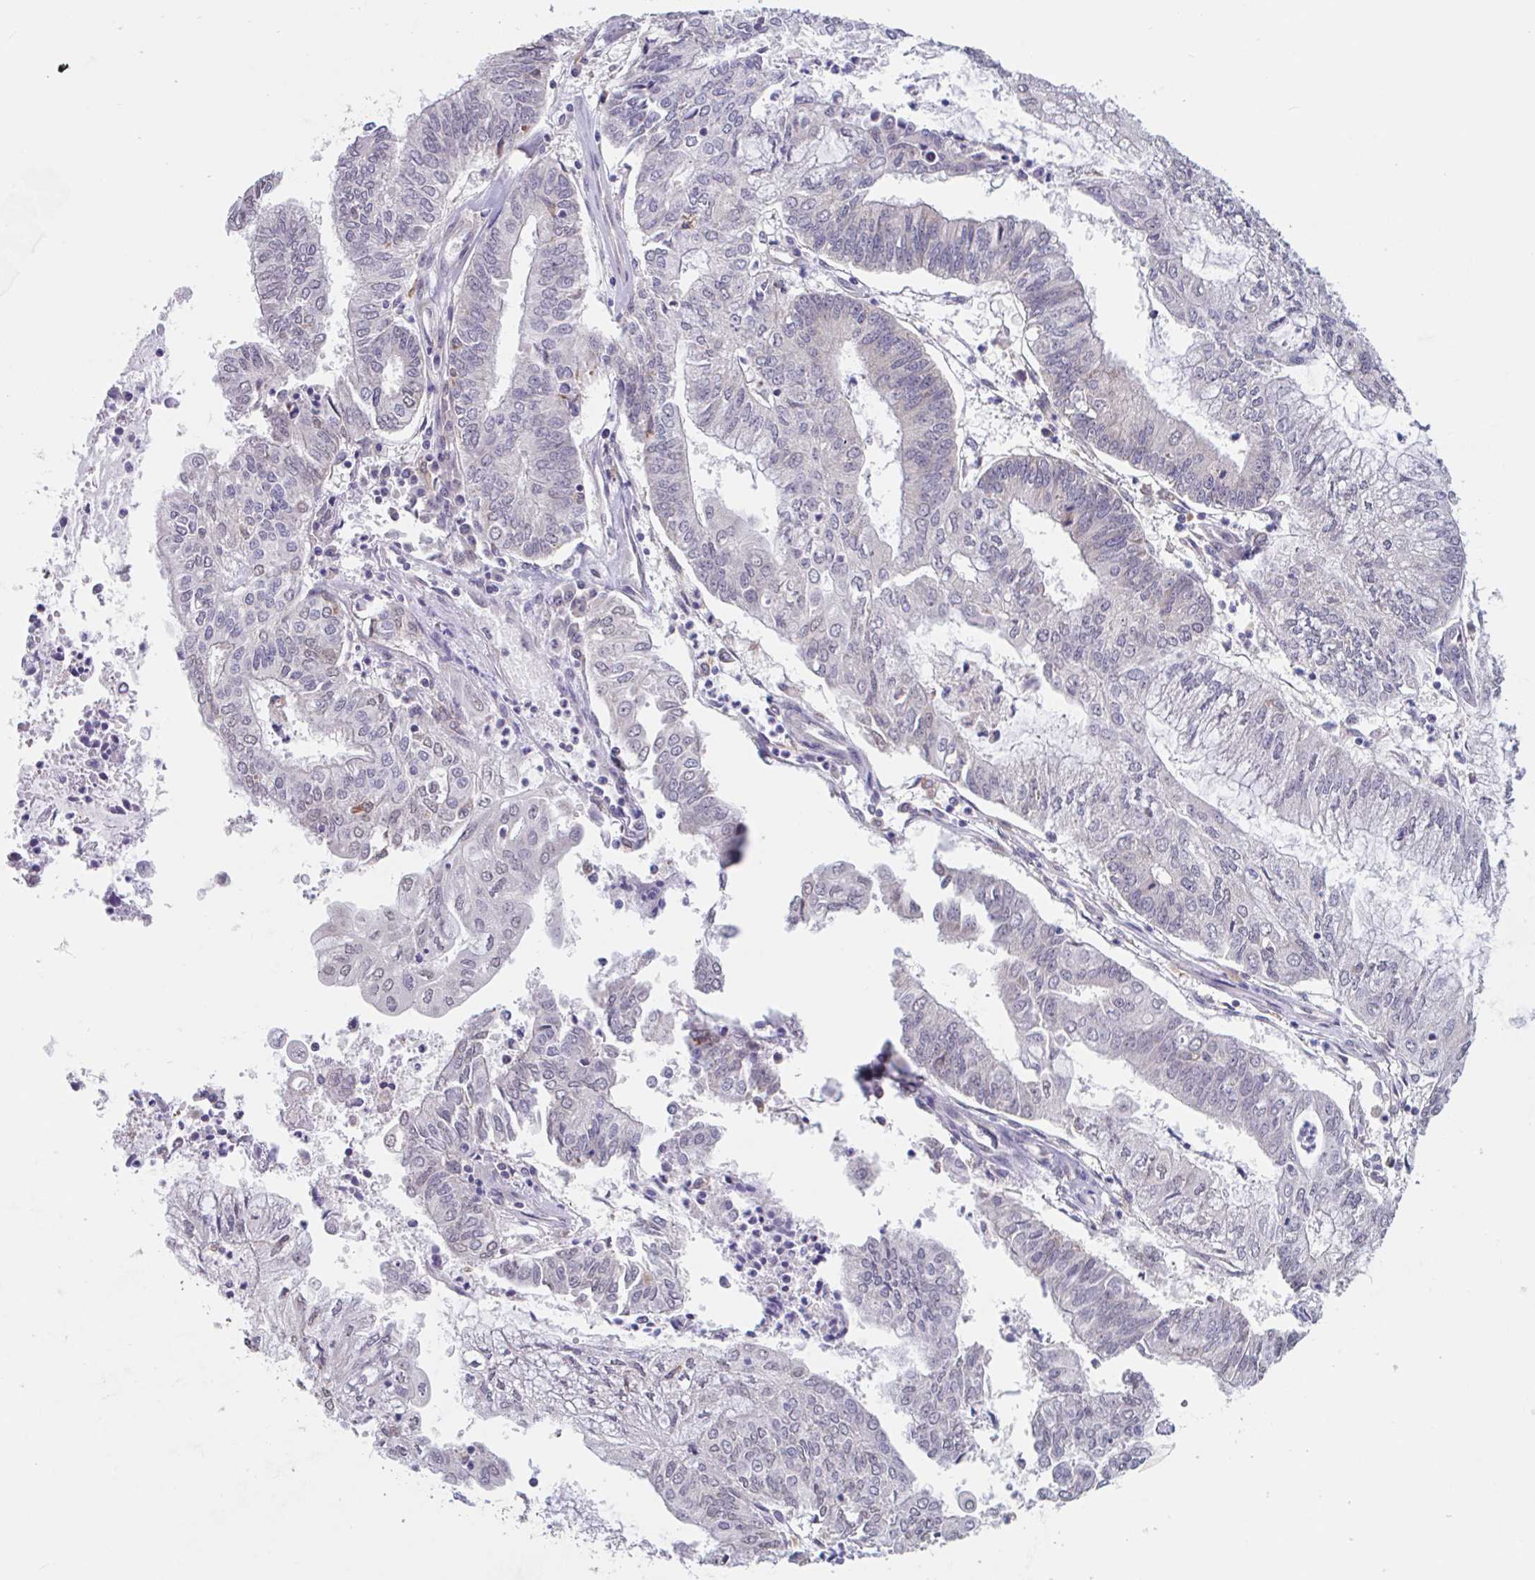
{"staining": {"intensity": "negative", "quantity": "none", "location": "none"}, "tissue": "endometrial cancer", "cell_type": "Tumor cells", "image_type": "cancer", "snomed": [{"axis": "morphology", "description": "Adenocarcinoma, NOS"}, {"axis": "topography", "description": "Endometrium"}], "caption": "Immunohistochemical staining of human endometrial cancer (adenocarcinoma) exhibits no significant expression in tumor cells.", "gene": "SNX8", "patient": {"sex": "female", "age": 61}}